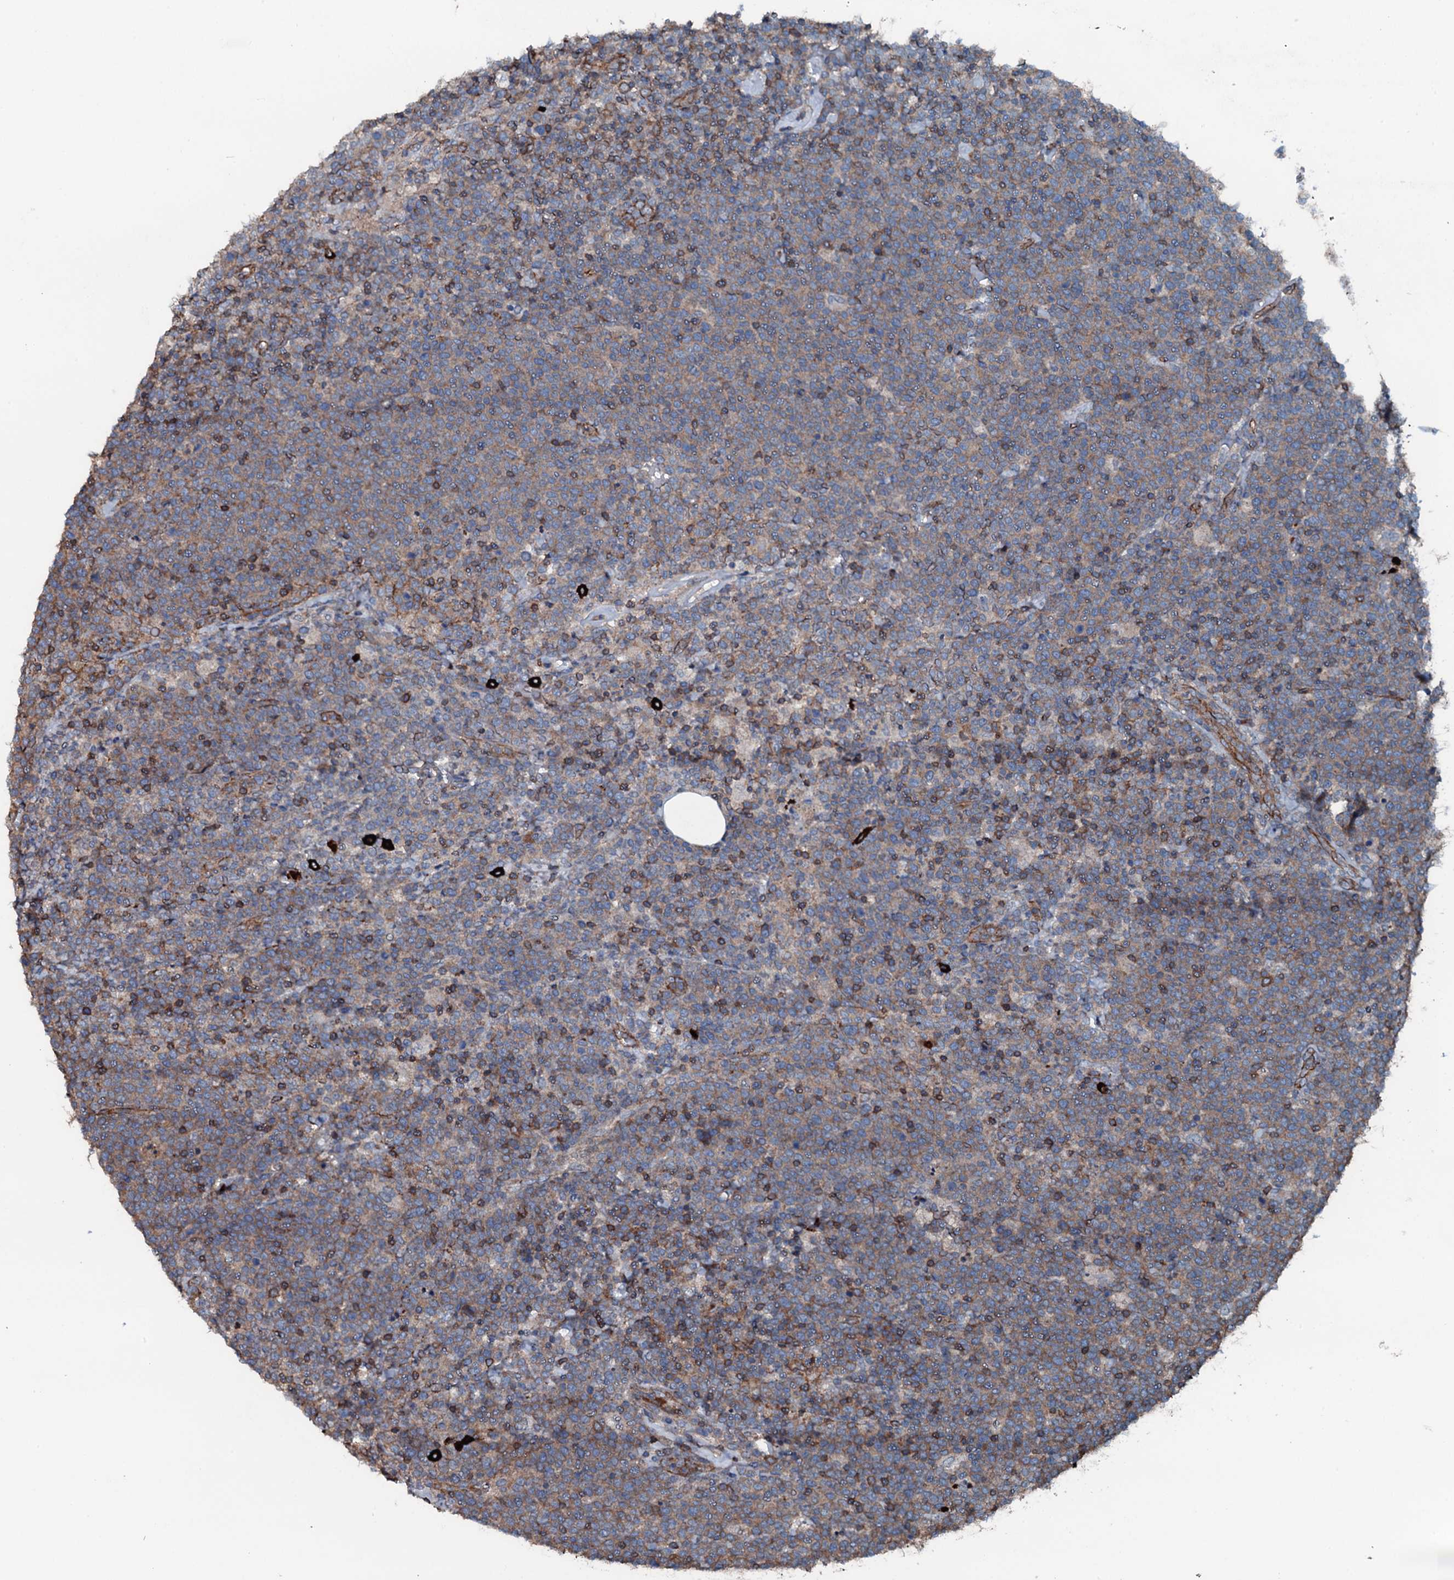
{"staining": {"intensity": "moderate", "quantity": "<25%", "location": "cytoplasmic/membranous"}, "tissue": "lymphoma", "cell_type": "Tumor cells", "image_type": "cancer", "snomed": [{"axis": "morphology", "description": "Malignant lymphoma, non-Hodgkin's type, High grade"}, {"axis": "topography", "description": "Lymph node"}], "caption": "The photomicrograph reveals immunohistochemical staining of lymphoma. There is moderate cytoplasmic/membranous staining is present in about <25% of tumor cells.", "gene": "SLC25A38", "patient": {"sex": "male", "age": 61}}